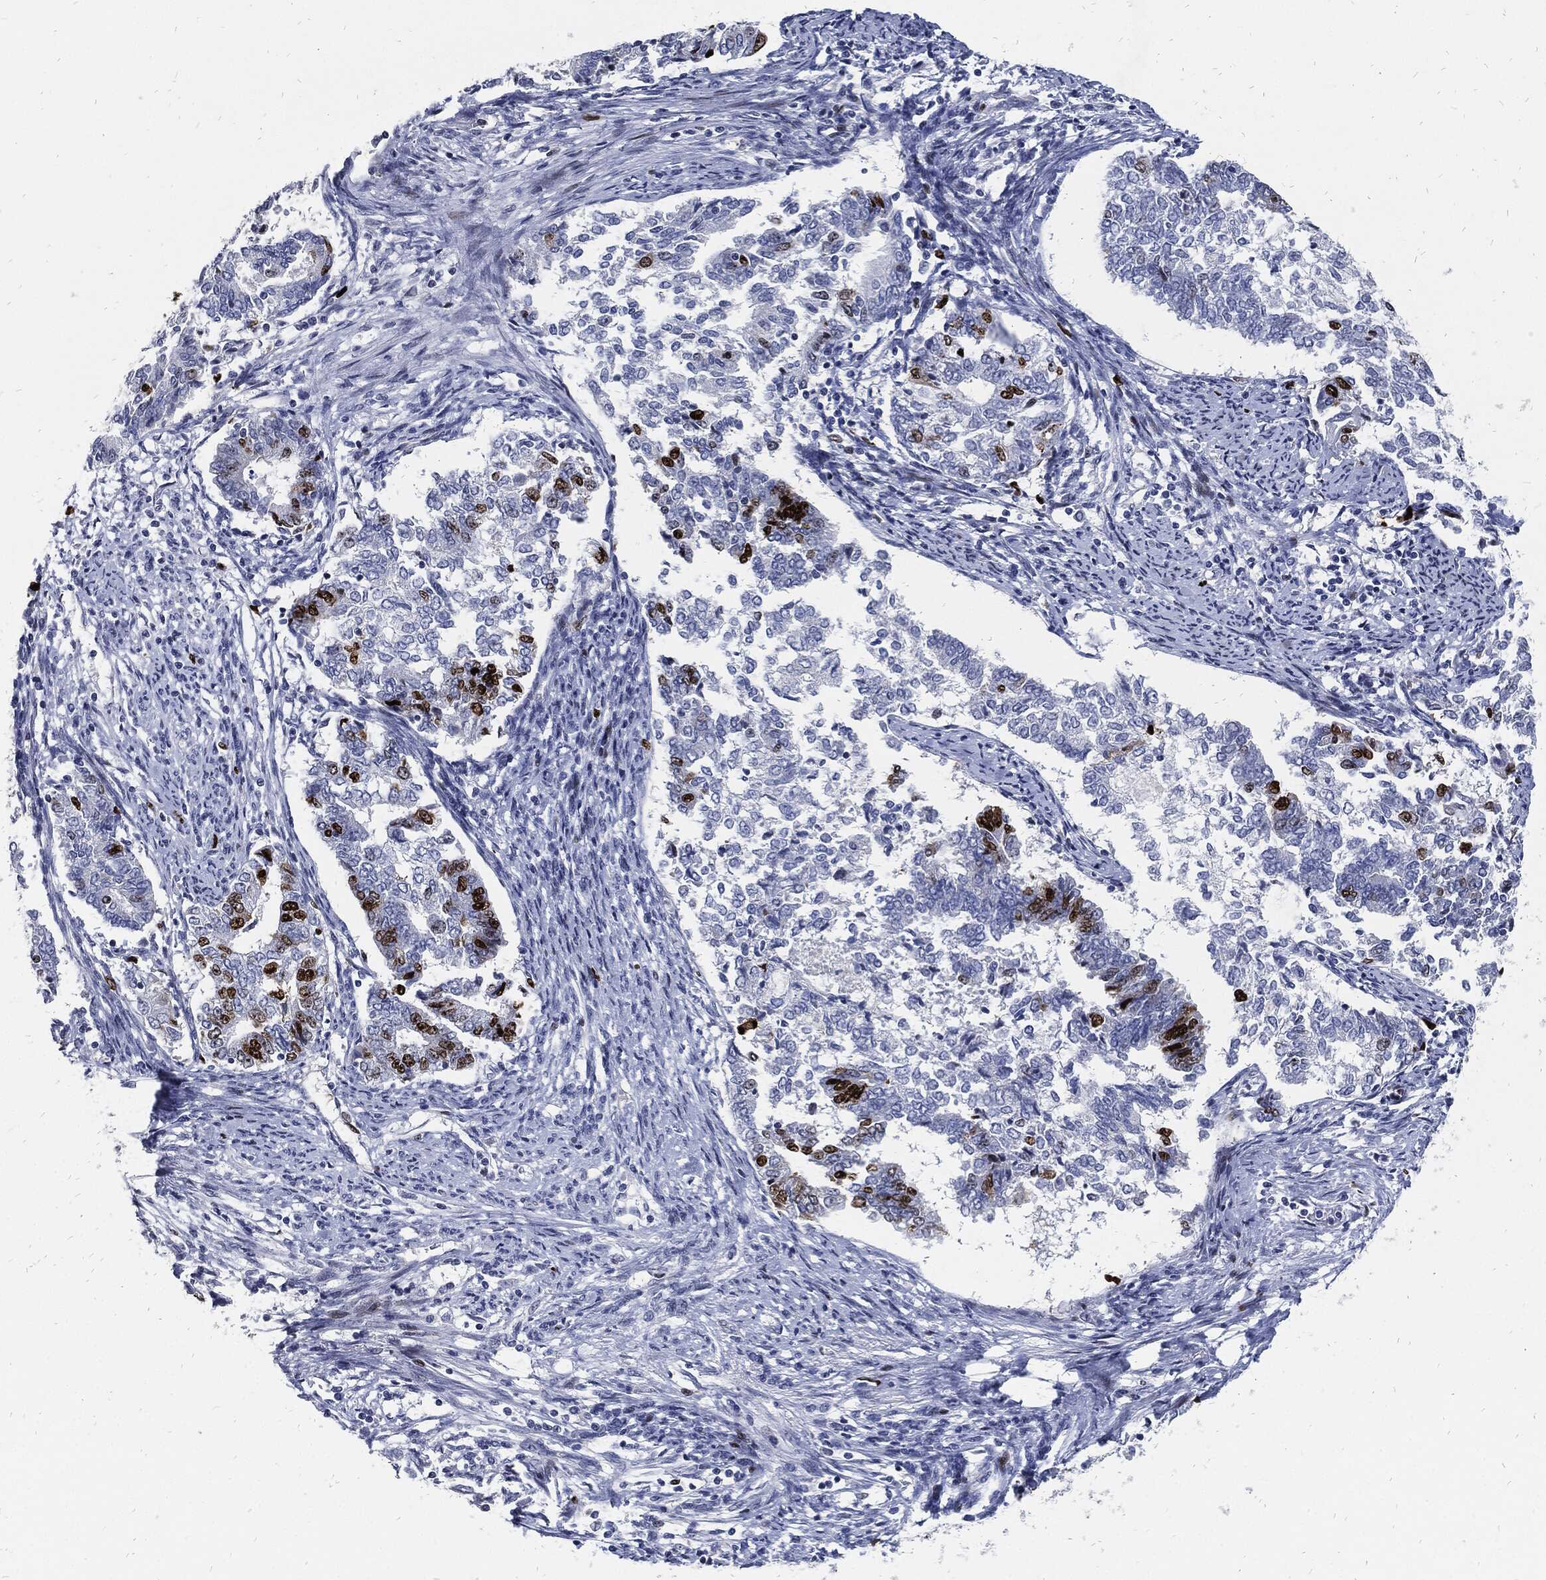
{"staining": {"intensity": "strong", "quantity": "<25%", "location": "nuclear"}, "tissue": "endometrial cancer", "cell_type": "Tumor cells", "image_type": "cancer", "snomed": [{"axis": "morphology", "description": "Adenocarcinoma, NOS"}, {"axis": "topography", "description": "Endometrium"}], "caption": "IHC (DAB) staining of human endometrial cancer (adenocarcinoma) shows strong nuclear protein staining in approximately <25% of tumor cells. (DAB = brown stain, brightfield microscopy at high magnification).", "gene": "MKI67", "patient": {"sex": "female", "age": 65}}